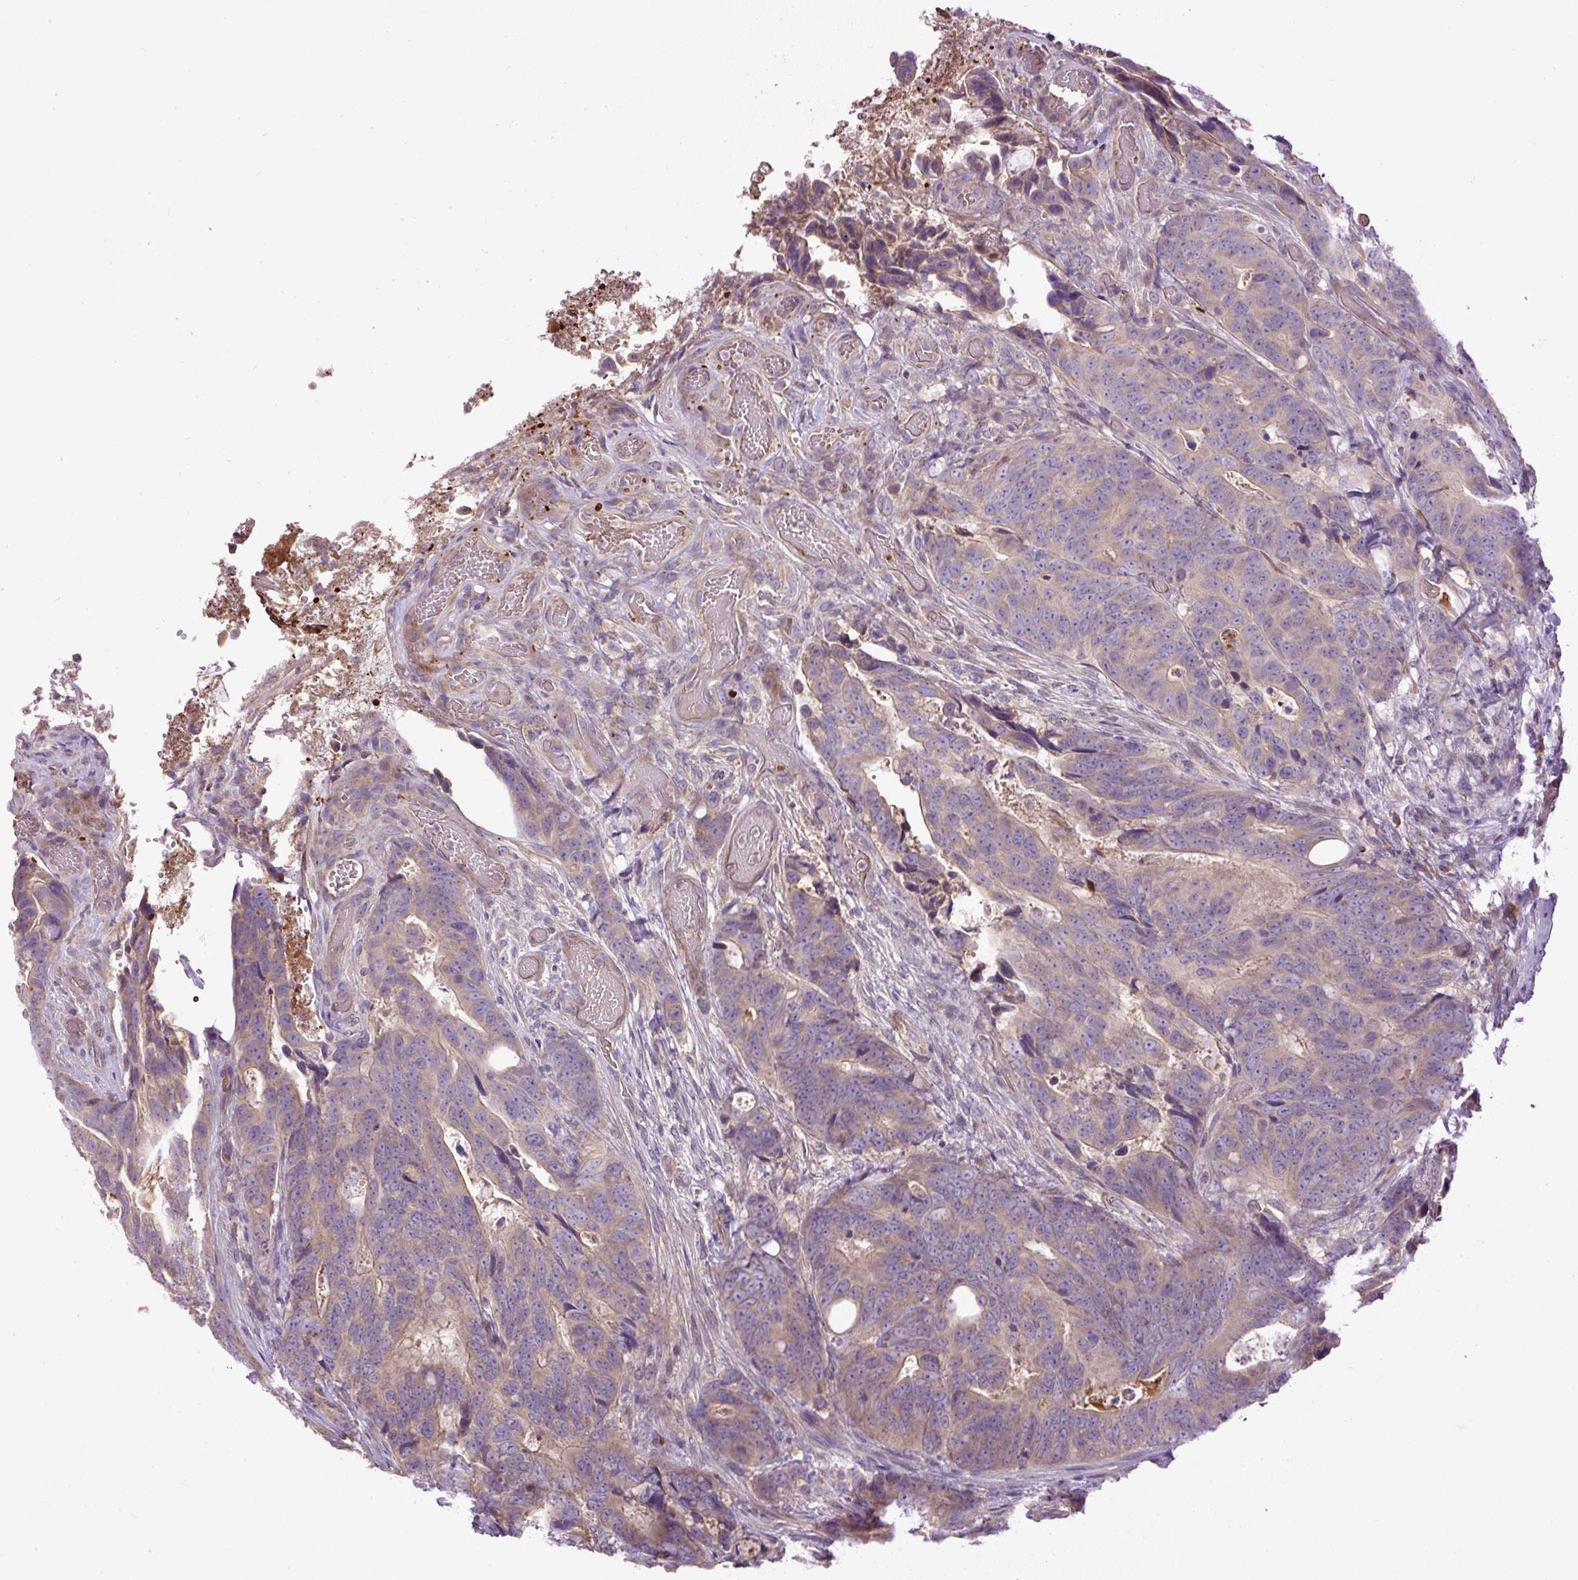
{"staining": {"intensity": "weak", "quantity": ">75%", "location": "cytoplasmic/membranous"}, "tissue": "colorectal cancer", "cell_type": "Tumor cells", "image_type": "cancer", "snomed": [{"axis": "morphology", "description": "Adenocarcinoma, NOS"}, {"axis": "topography", "description": "Colon"}], "caption": "Immunohistochemical staining of colorectal cancer (adenocarcinoma) shows weak cytoplasmic/membranous protein expression in approximately >75% of tumor cells.", "gene": "CXCL13", "patient": {"sex": "female", "age": 82}}